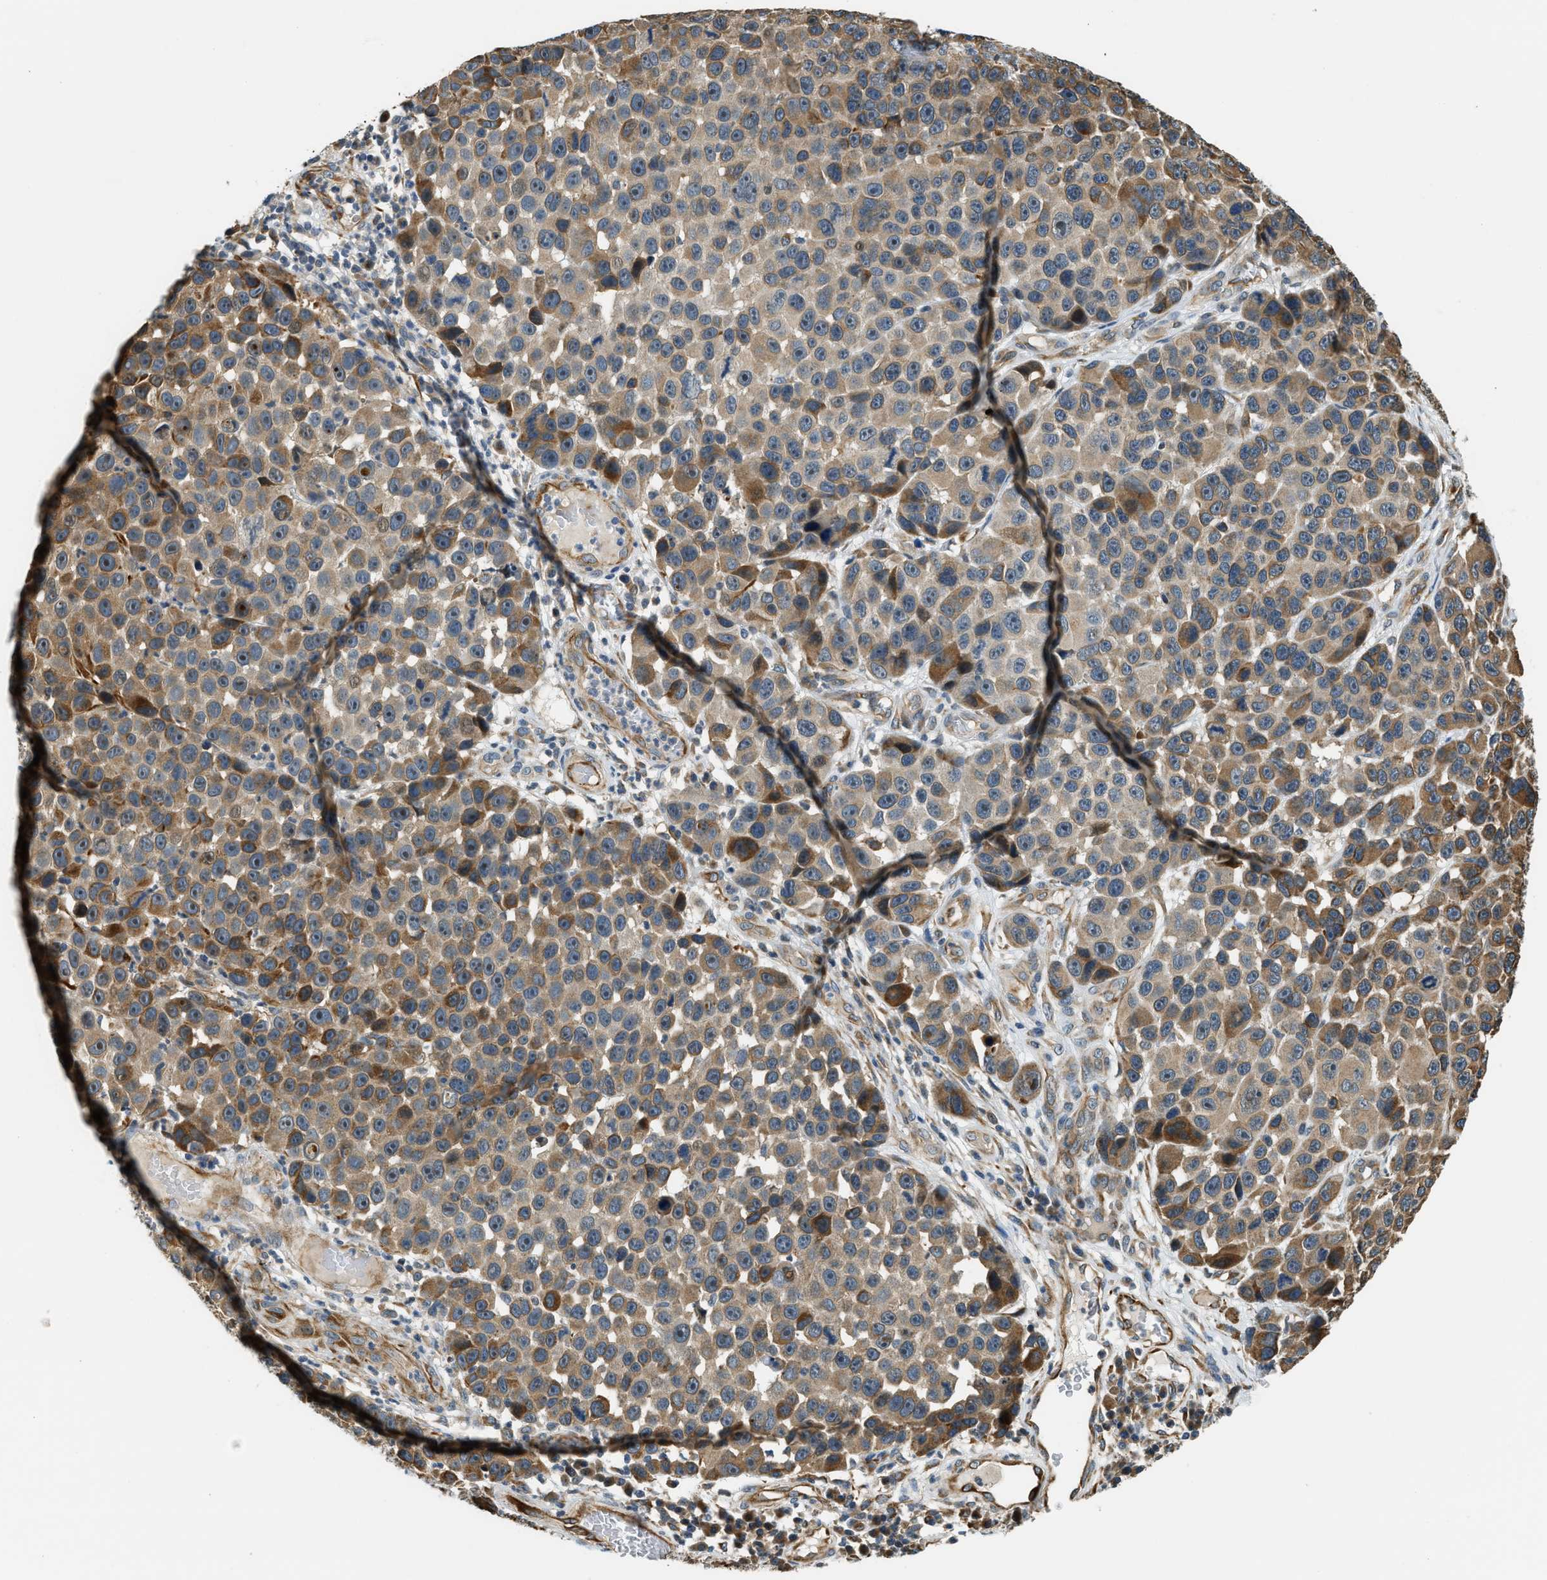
{"staining": {"intensity": "moderate", "quantity": ">75%", "location": "cytoplasmic/membranous"}, "tissue": "melanoma", "cell_type": "Tumor cells", "image_type": "cancer", "snomed": [{"axis": "morphology", "description": "Malignant melanoma, NOS"}, {"axis": "topography", "description": "Skin"}], "caption": "Brown immunohistochemical staining in human melanoma exhibits moderate cytoplasmic/membranous expression in about >75% of tumor cells.", "gene": "ALOX12", "patient": {"sex": "male", "age": 53}}